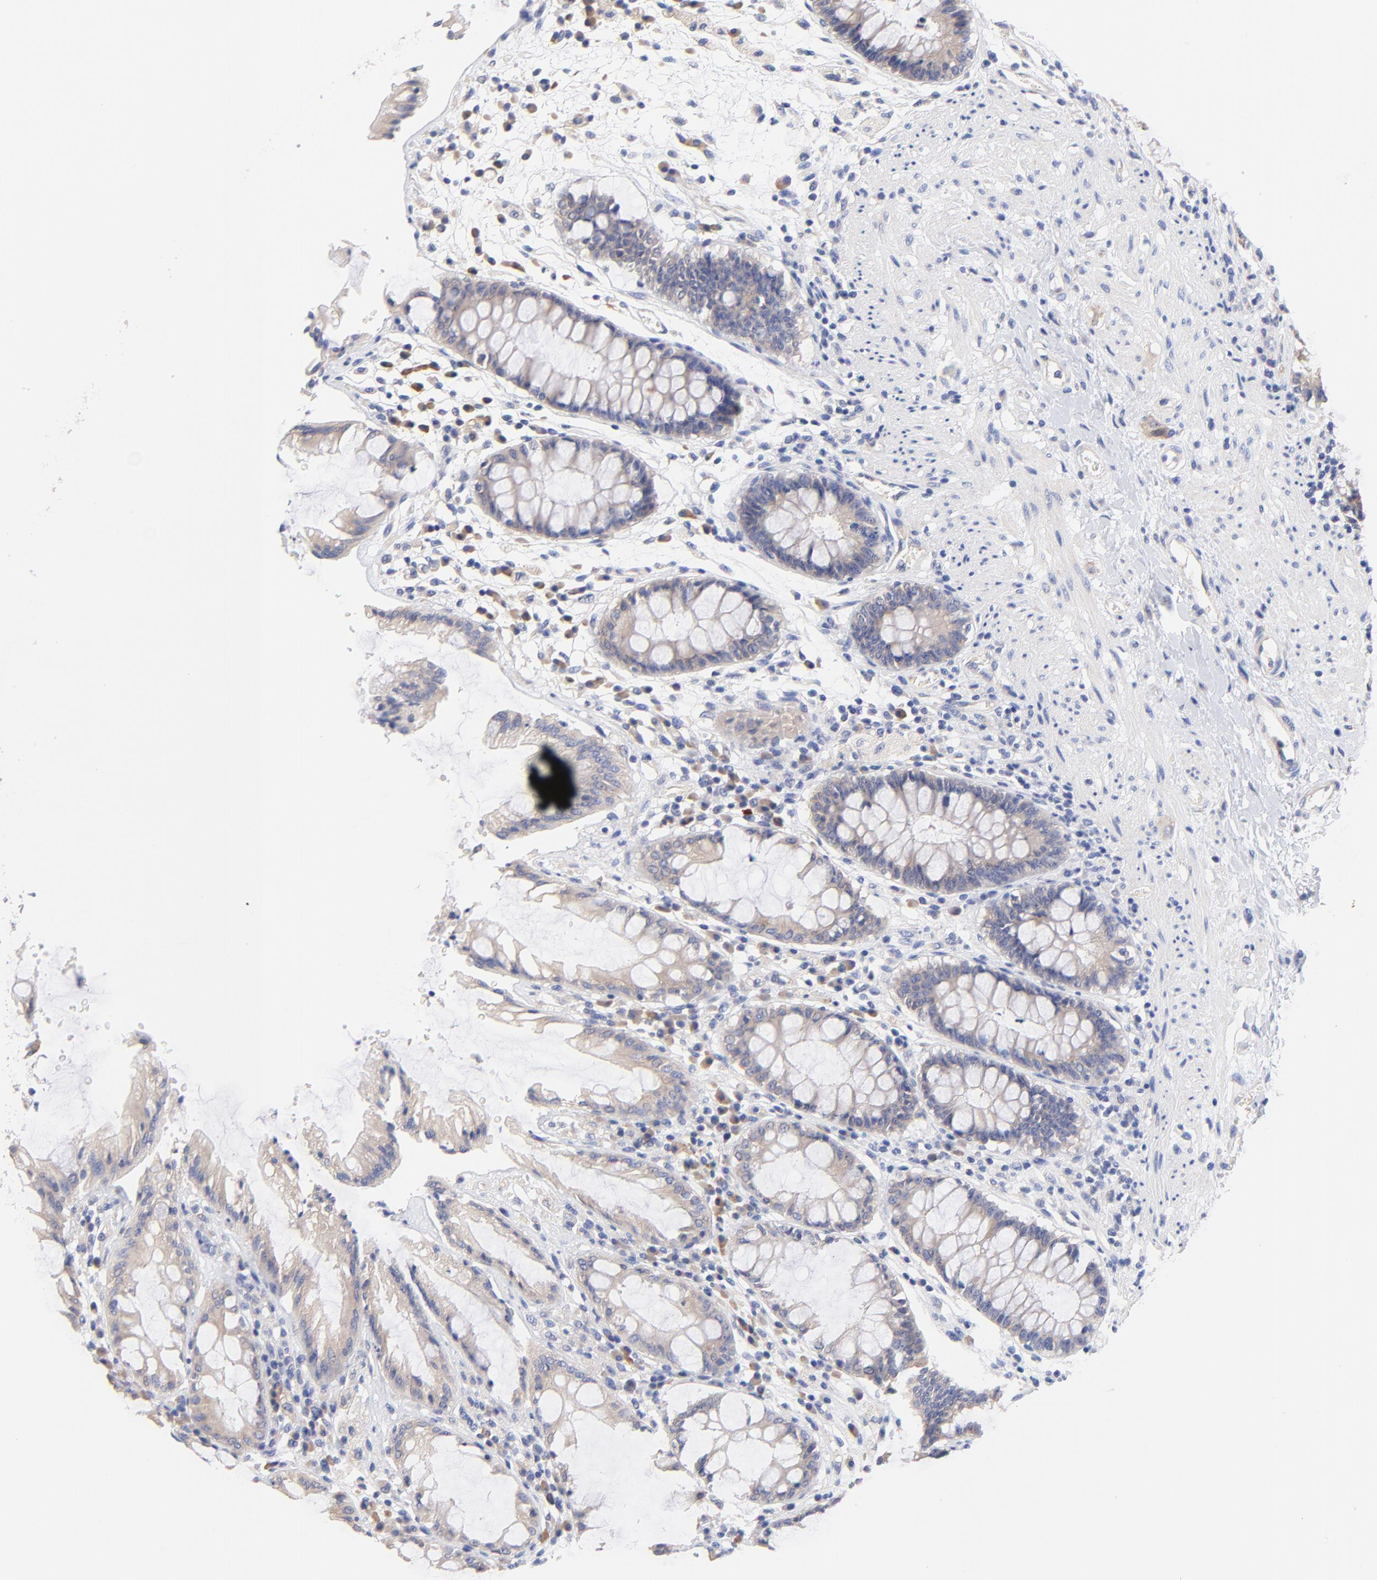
{"staining": {"intensity": "weak", "quantity": ">75%", "location": "cytoplasmic/membranous"}, "tissue": "rectum", "cell_type": "Glandular cells", "image_type": "normal", "snomed": [{"axis": "morphology", "description": "Normal tissue, NOS"}, {"axis": "topography", "description": "Rectum"}], "caption": "IHC histopathology image of unremarkable rectum stained for a protein (brown), which exhibits low levels of weak cytoplasmic/membranous positivity in approximately >75% of glandular cells.", "gene": "TNFRSF13C", "patient": {"sex": "female", "age": 46}}